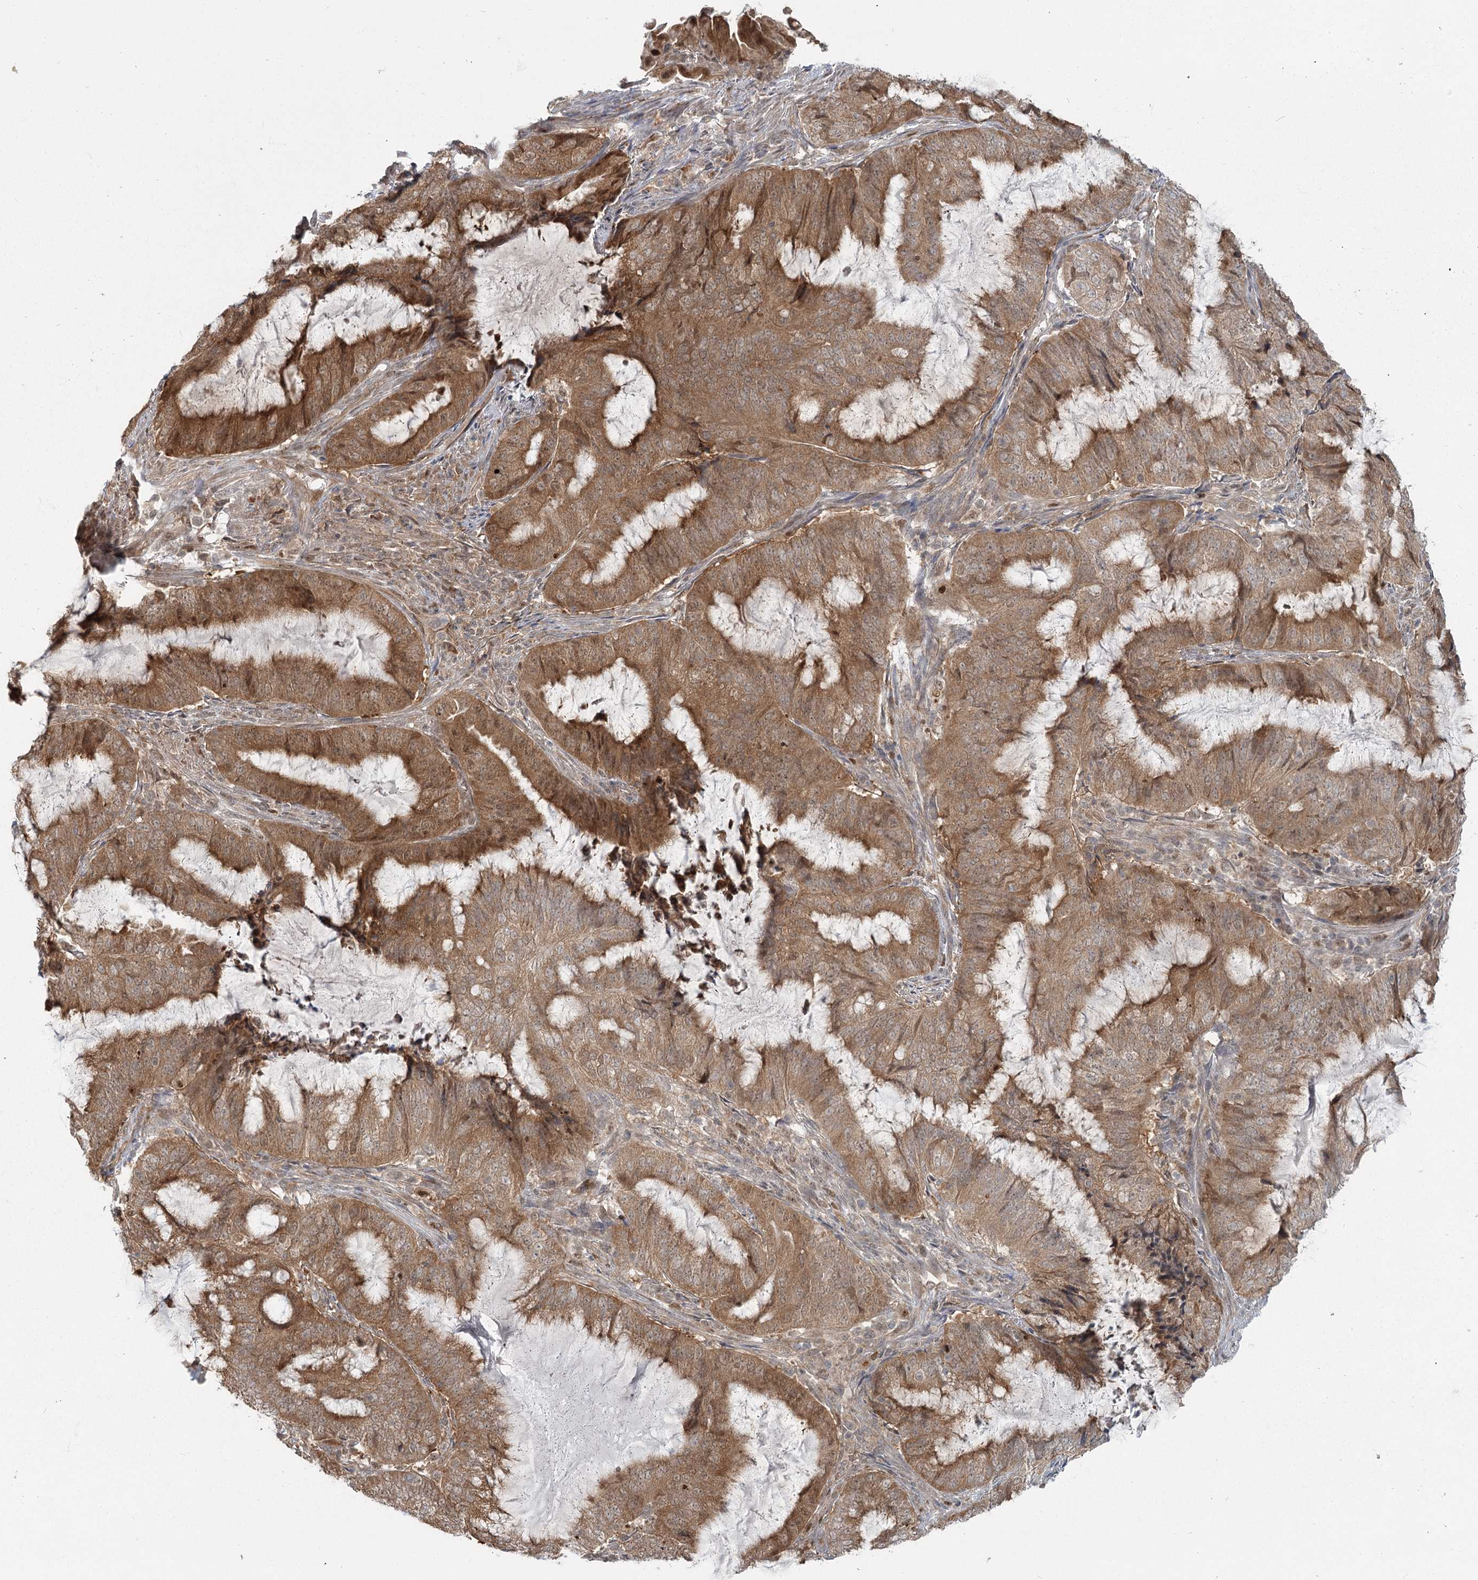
{"staining": {"intensity": "moderate", "quantity": ">75%", "location": "cytoplasmic/membranous"}, "tissue": "endometrial cancer", "cell_type": "Tumor cells", "image_type": "cancer", "snomed": [{"axis": "morphology", "description": "Adenocarcinoma, NOS"}, {"axis": "topography", "description": "Endometrium"}], "caption": "Human endometrial adenocarcinoma stained with a protein marker exhibits moderate staining in tumor cells.", "gene": "THNSL1", "patient": {"sex": "female", "age": 51}}